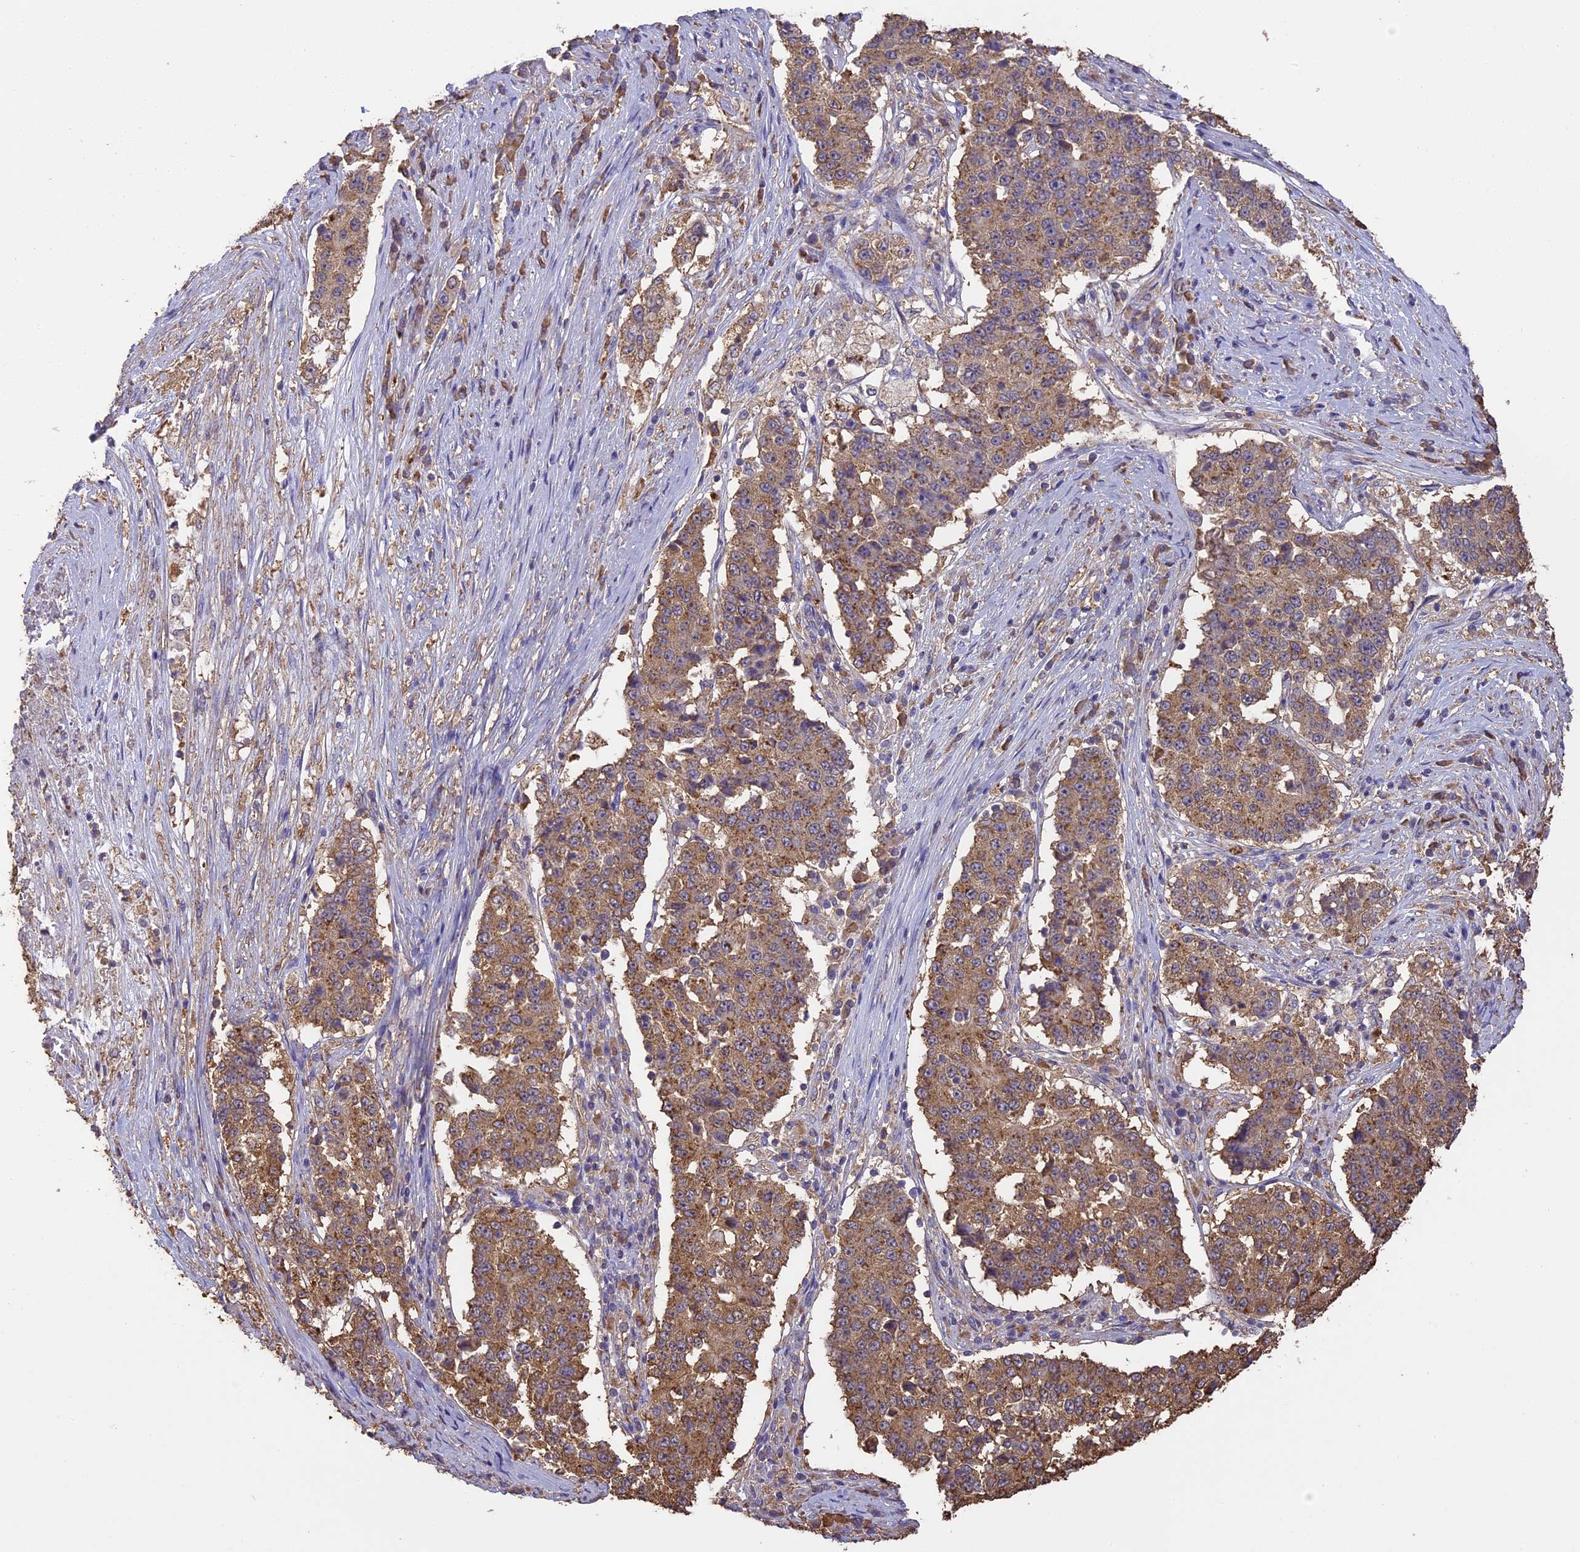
{"staining": {"intensity": "moderate", "quantity": ">75%", "location": "cytoplasmic/membranous"}, "tissue": "stomach cancer", "cell_type": "Tumor cells", "image_type": "cancer", "snomed": [{"axis": "morphology", "description": "Adenocarcinoma, NOS"}, {"axis": "topography", "description": "Stomach"}], "caption": "Immunohistochemical staining of human stomach cancer exhibits moderate cytoplasmic/membranous protein positivity in about >75% of tumor cells.", "gene": "ARHGAP19", "patient": {"sex": "male", "age": 59}}